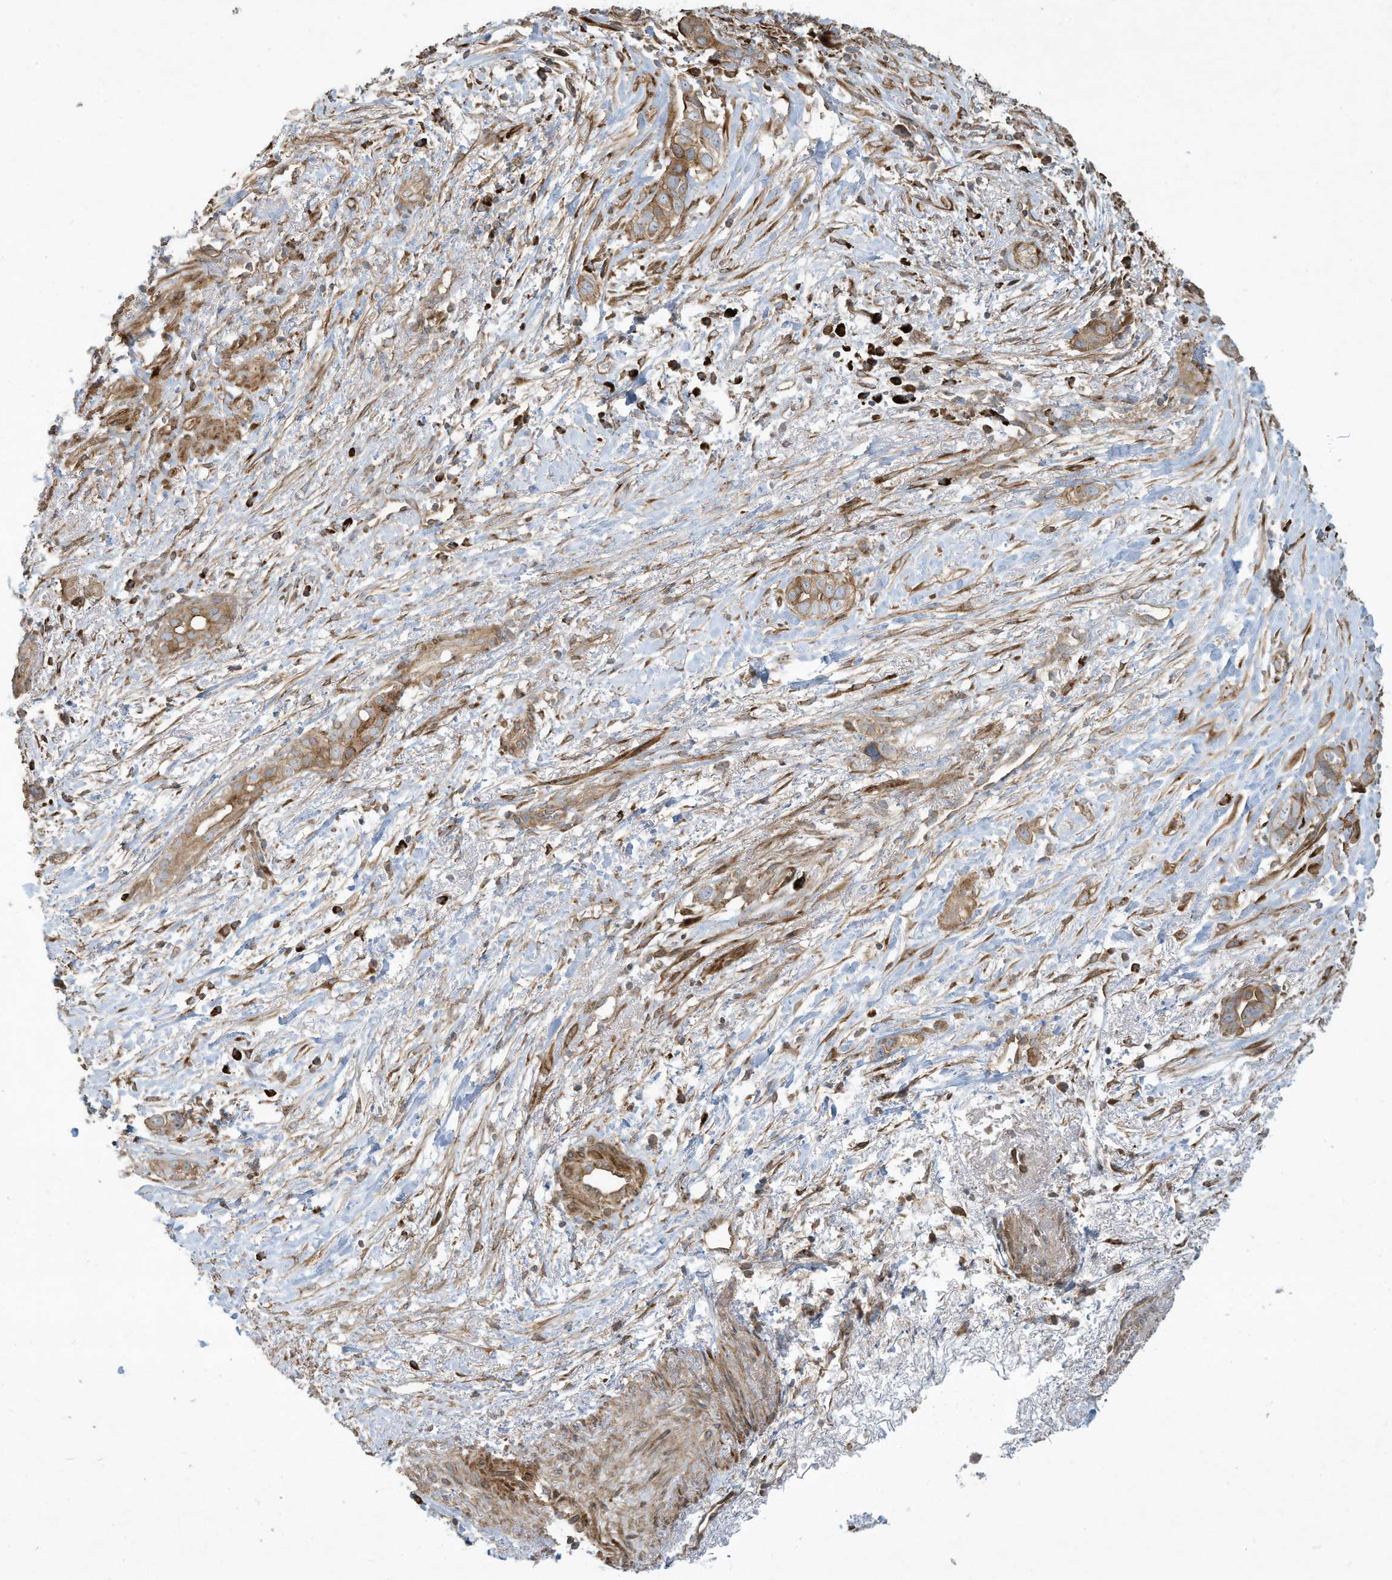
{"staining": {"intensity": "moderate", "quantity": ">75%", "location": "cytoplasmic/membranous"}, "tissue": "liver cancer", "cell_type": "Tumor cells", "image_type": "cancer", "snomed": [{"axis": "morphology", "description": "Cholangiocarcinoma"}, {"axis": "topography", "description": "Liver"}], "caption": "The image reveals staining of cholangiocarcinoma (liver), revealing moderate cytoplasmic/membranous protein expression (brown color) within tumor cells.", "gene": "DDIT4", "patient": {"sex": "female", "age": 79}}